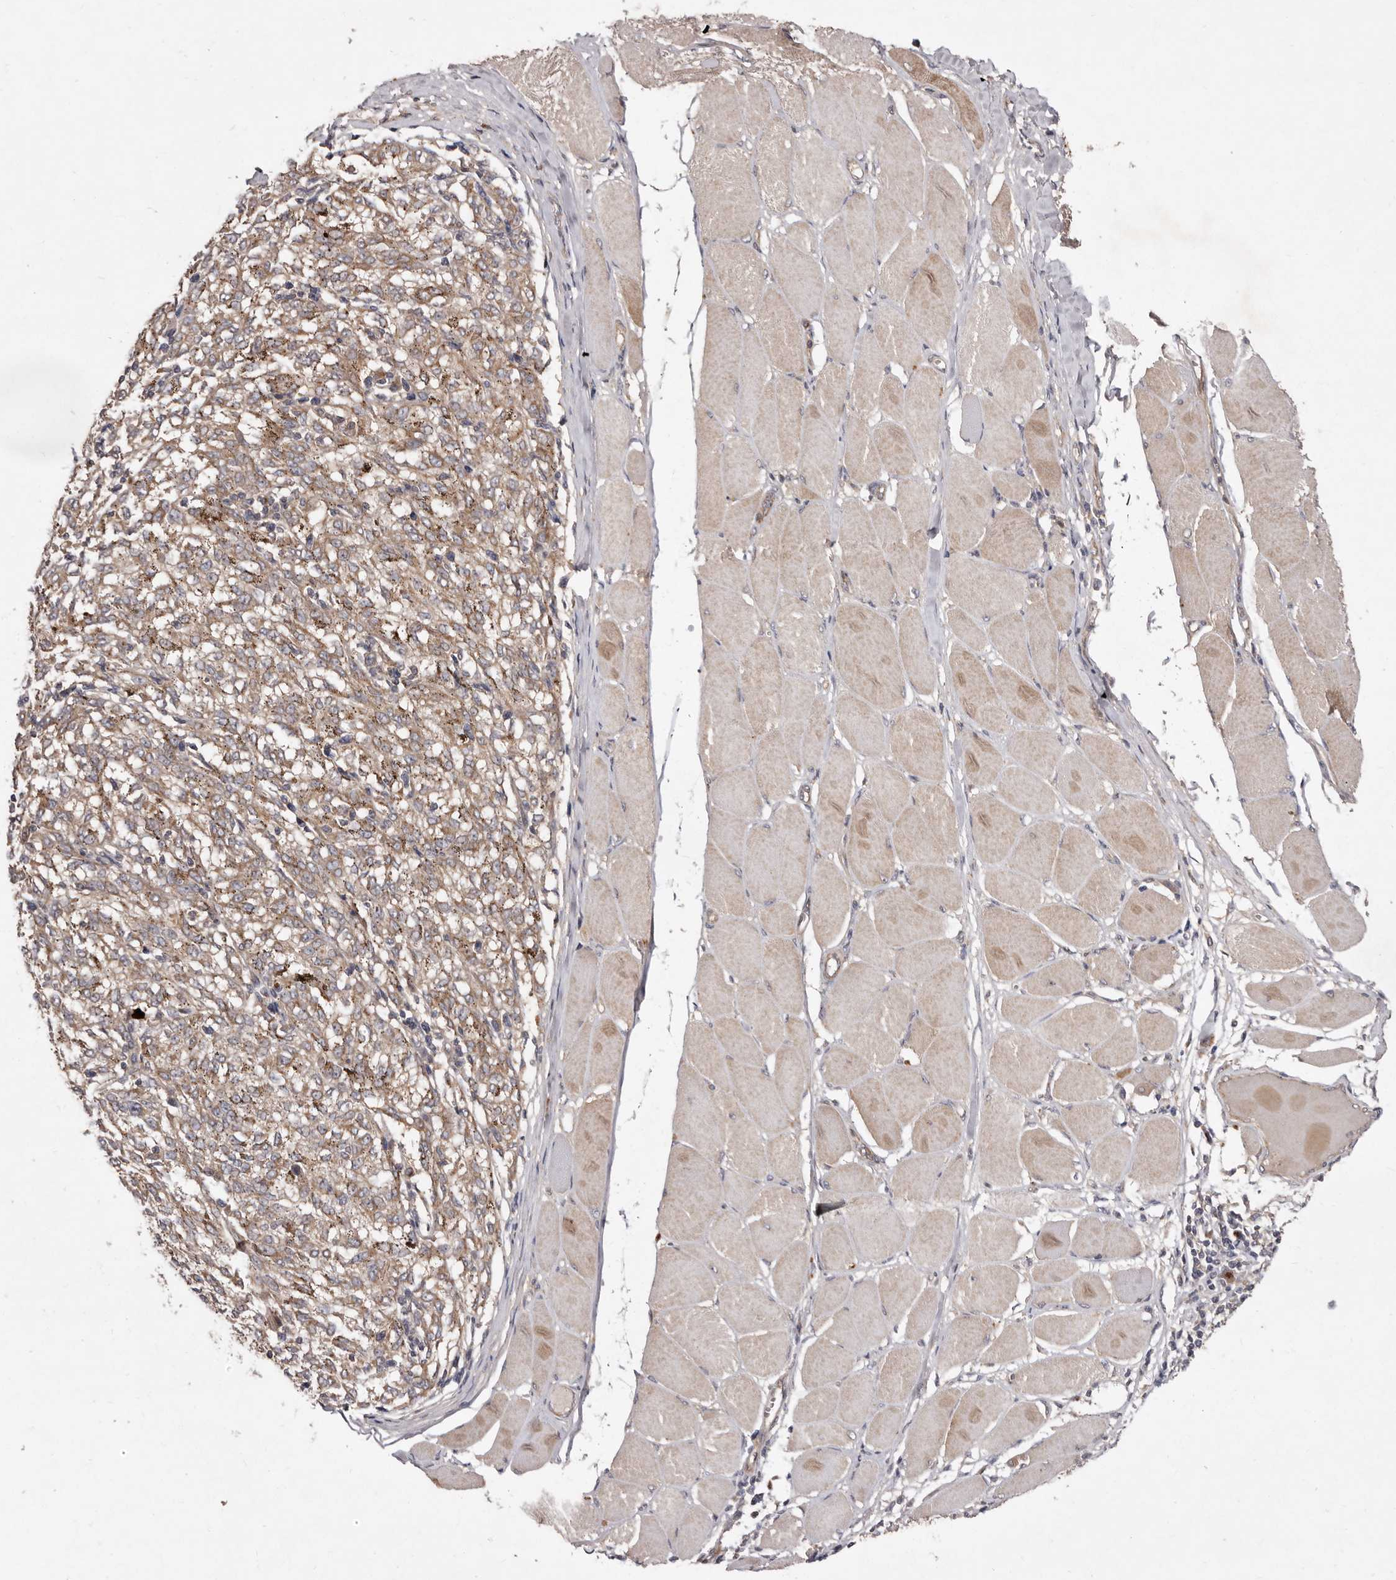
{"staining": {"intensity": "weak", "quantity": ">75%", "location": "cytoplasmic/membranous"}, "tissue": "melanoma", "cell_type": "Tumor cells", "image_type": "cancer", "snomed": [{"axis": "morphology", "description": "Malignant melanoma, NOS"}, {"axis": "topography", "description": "Skin"}], "caption": "Brown immunohistochemical staining in human malignant melanoma exhibits weak cytoplasmic/membranous positivity in about >75% of tumor cells. (DAB (3,3'-diaminobenzidine) IHC, brown staining for protein, blue staining for nuclei).", "gene": "FLAD1", "patient": {"sex": "female", "age": 72}}